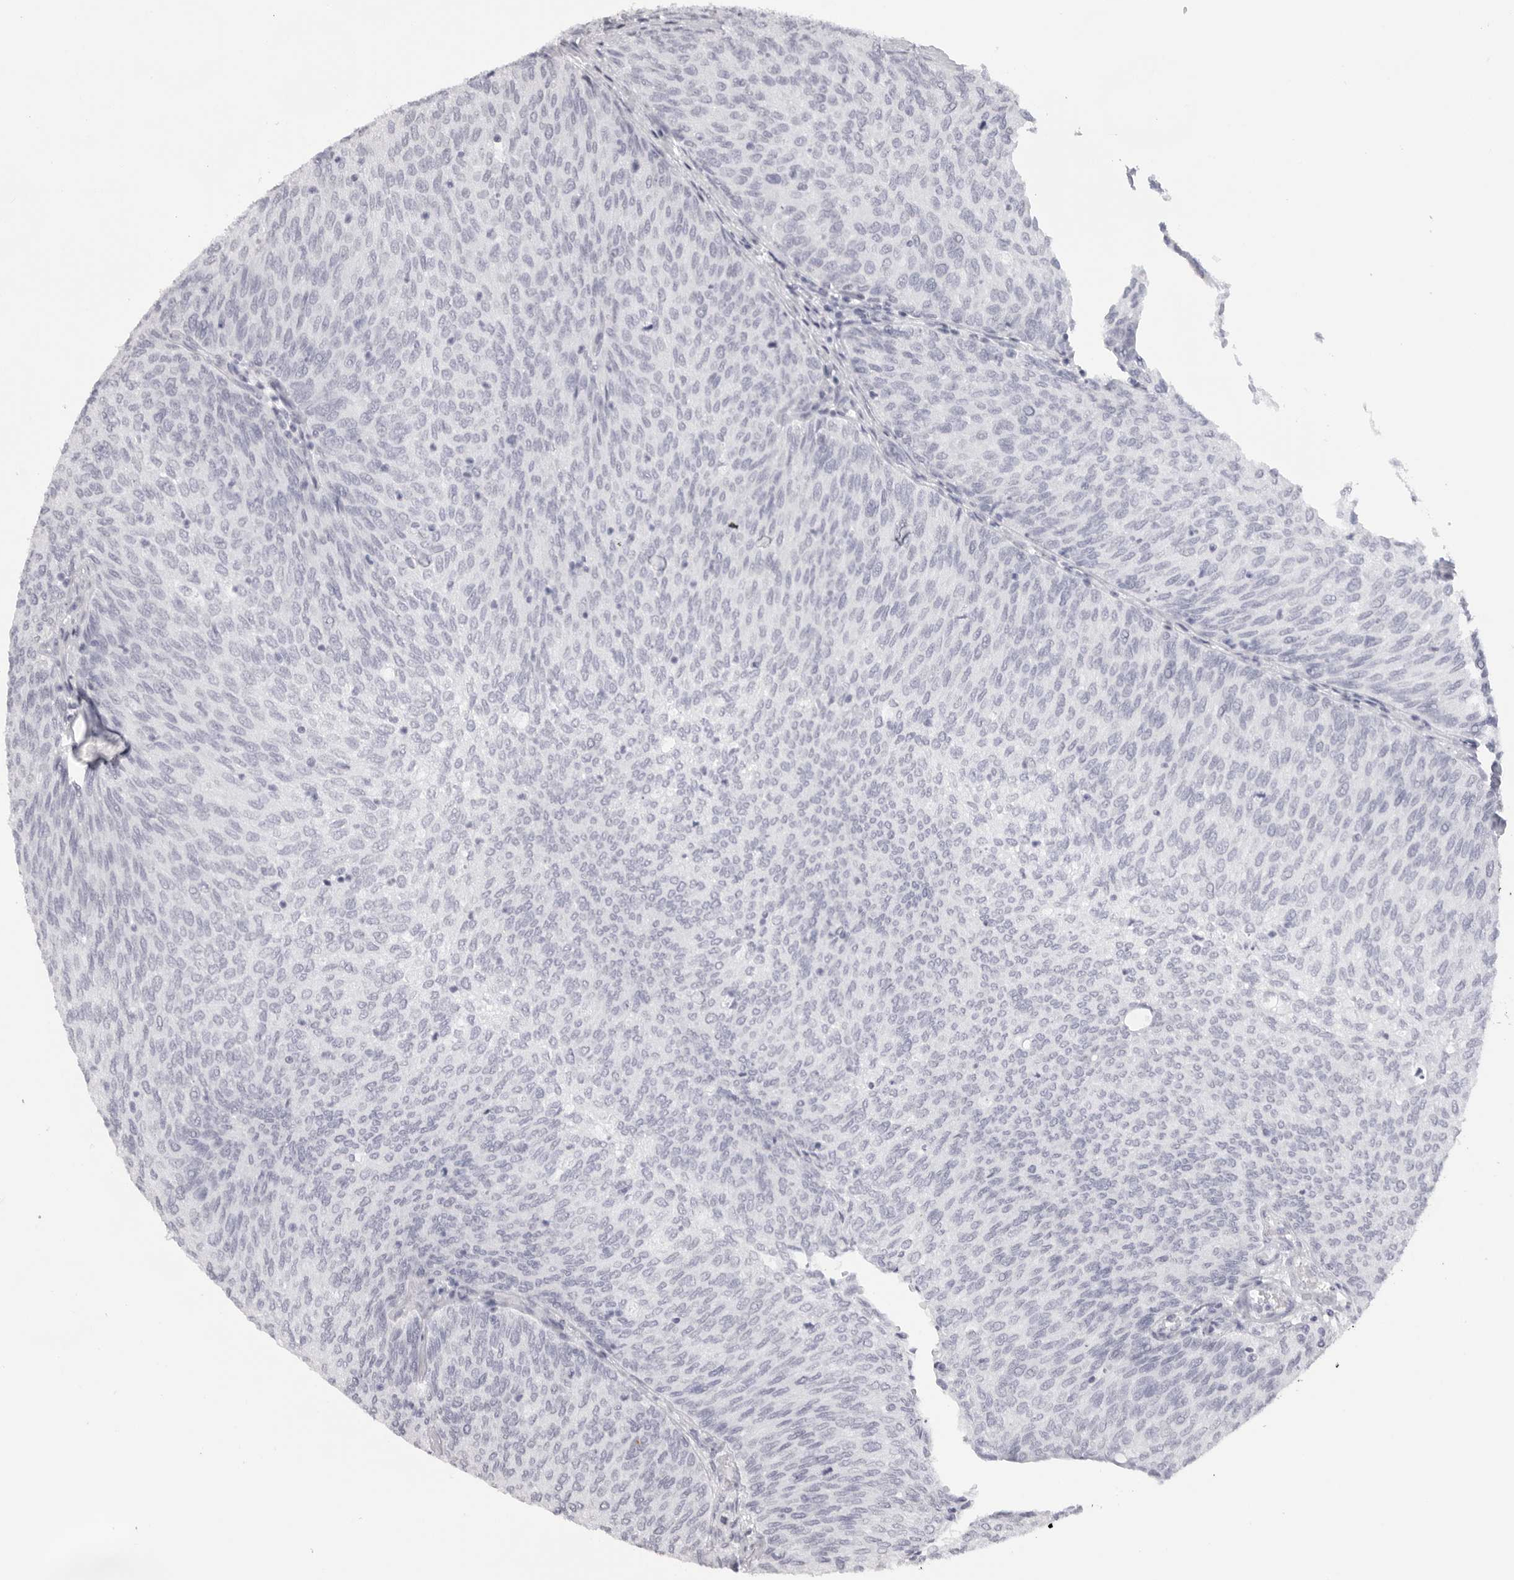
{"staining": {"intensity": "negative", "quantity": "none", "location": "none"}, "tissue": "urothelial cancer", "cell_type": "Tumor cells", "image_type": "cancer", "snomed": [{"axis": "morphology", "description": "Urothelial carcinoma, Low grade"}, {"axis": "topography", "description": "Urinary bladder"}], "caption": "IHC of human urothelial cancer displays no staining in tumor cells. (Immunohistochemistry (ihc), brightfield microscopy, high magnification).", "gene": "KLK12", "patient": {"sex": "female", "age": 79}}